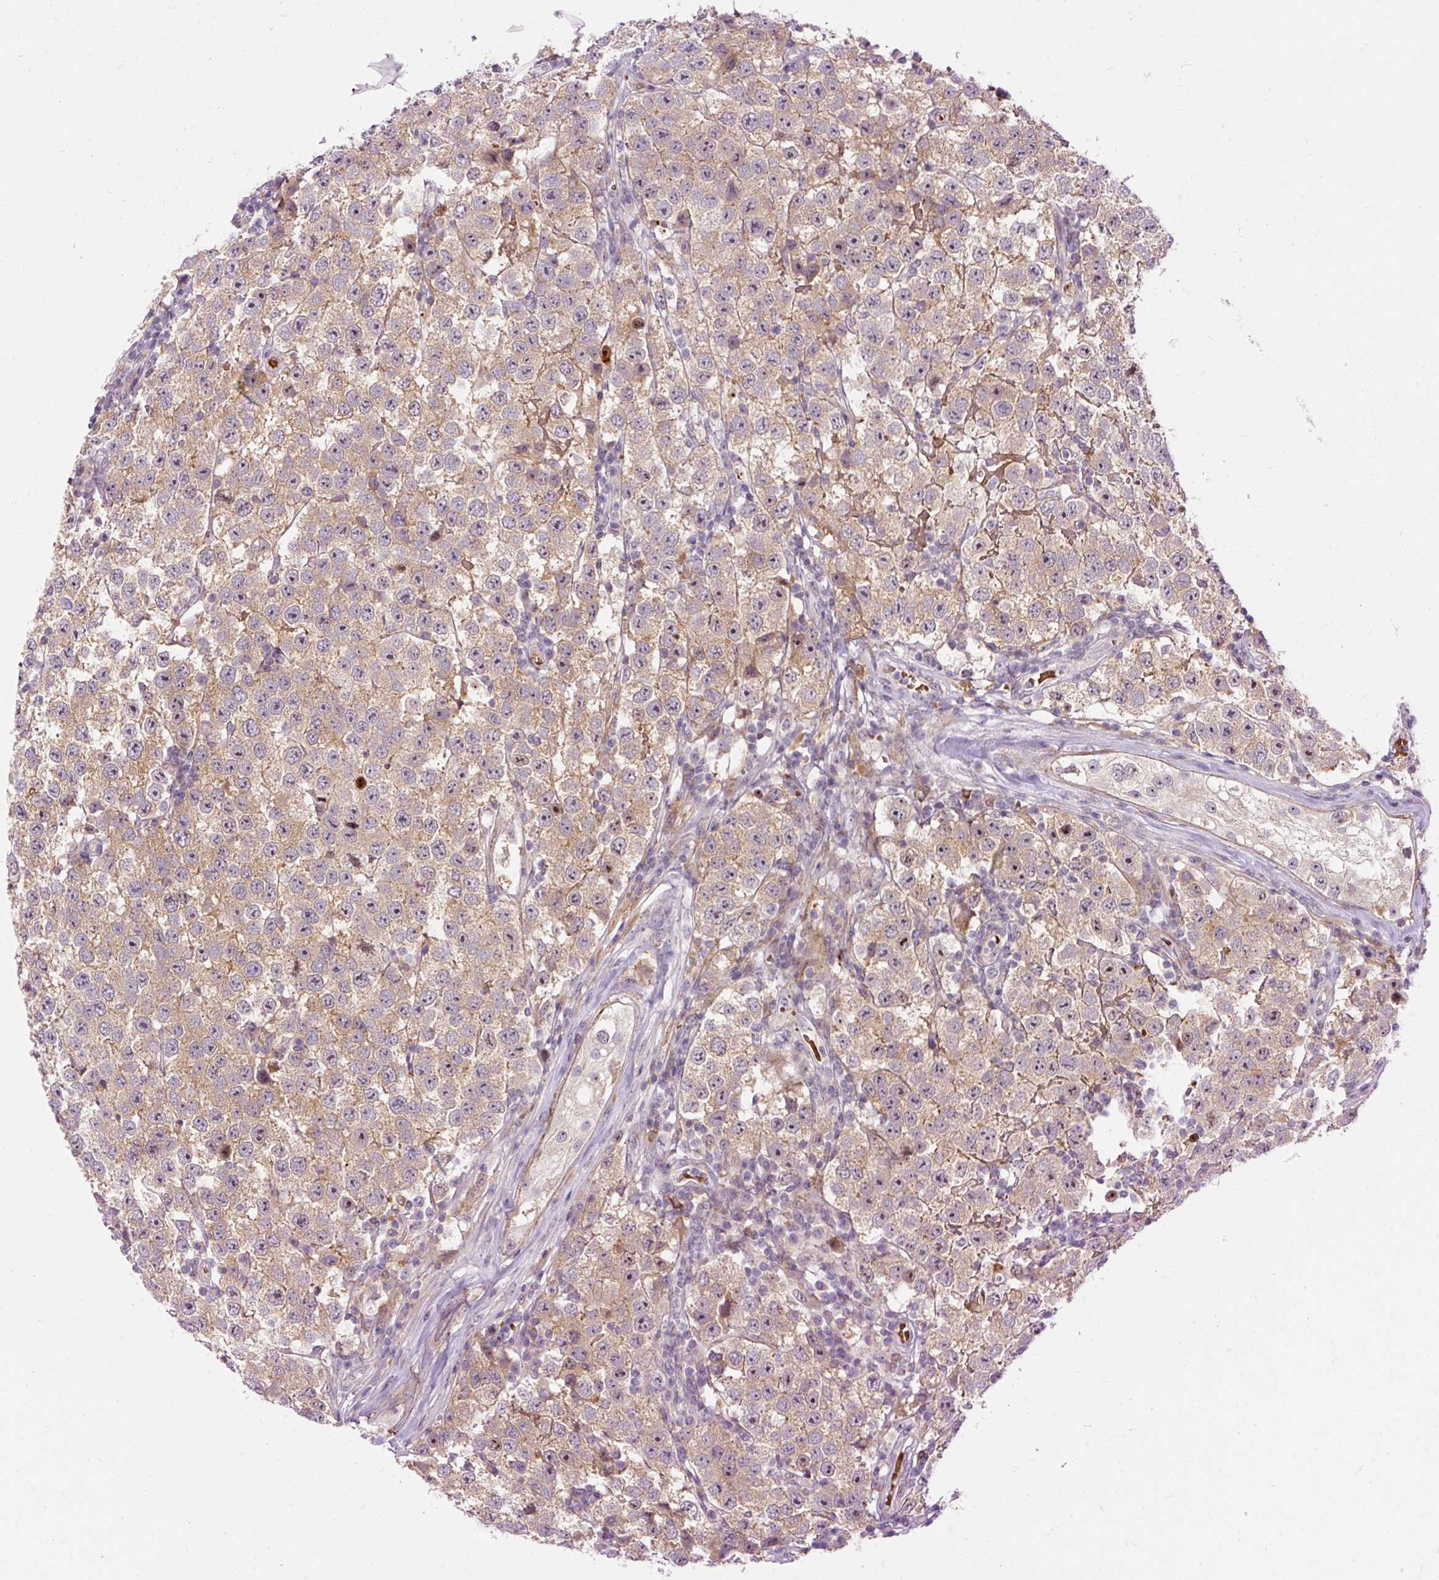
{"staining": {"intensity": "weak", "quantity": ">75%", "location": "cytoplasmic/membranous"}, "tissue": "testis cancer", "cell_type": "Tumor cells", "image_type": "cancer", "snomed": [{"axis": "morphology", "description": "Seminoma, NOS"}, {"axis": "topography", "description": "Testis"}], "caption": "Brown immunohistochemical staining in human seminoma (testis) reveals weak cytoplasmic/membranous staining in approximately >75% of tumor cells.", "gene": "CEBPZ", "patient": {"sex": "male", "age": 34}}